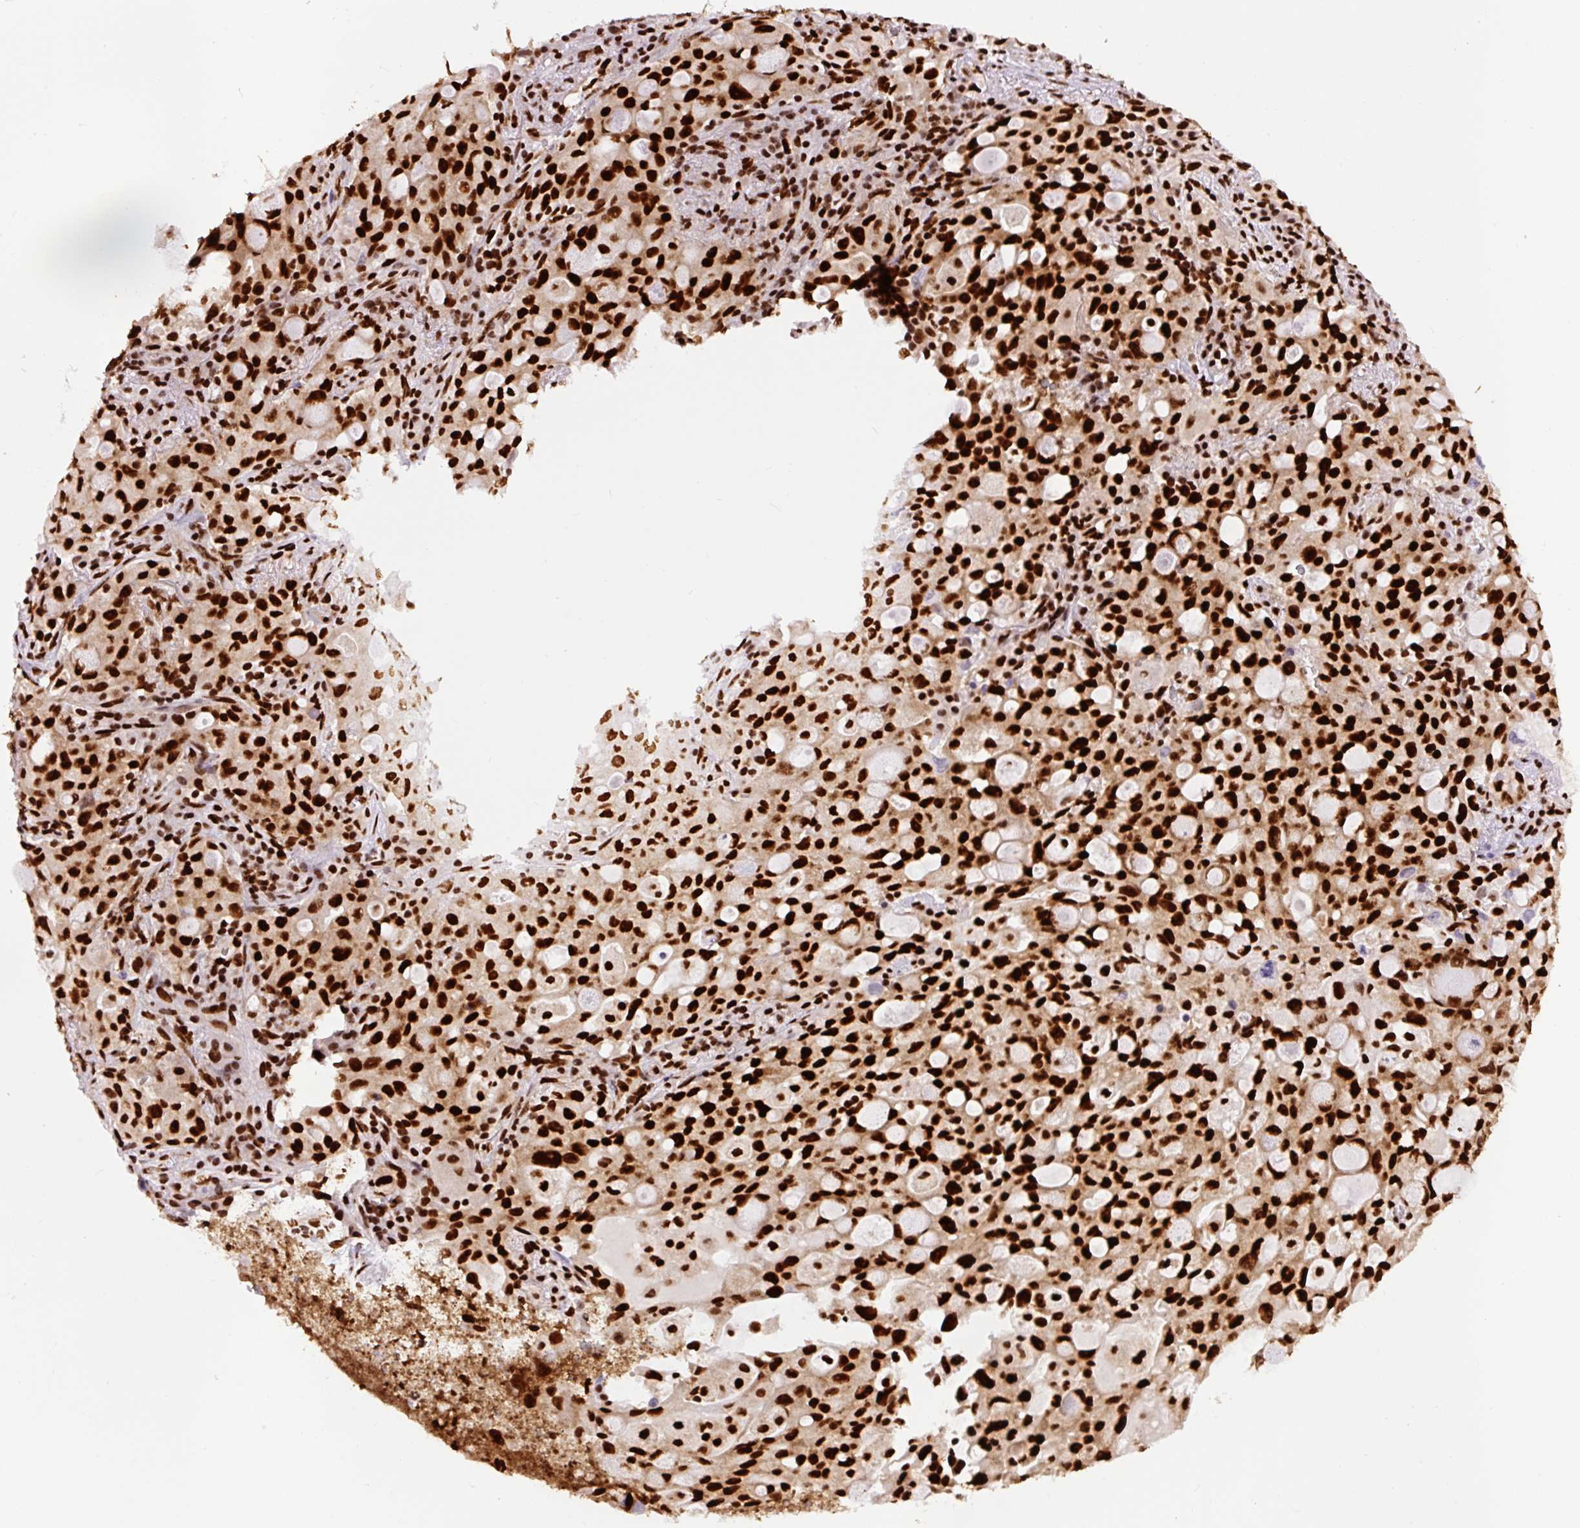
{"staining": {"intensity": "strong", "quantity": ">75%", "location": "nuclear"}, "tissue": "lung cancer", "cell_type": "Tumor cells", "image_type": "cancer", "snomed": [{"axis": "morphology", "description": "Adenocarcinoma, NOS"}, {"axis": "topography", "description": "Lung"}], "caption": "The immunohistochemical stain highlights strong nuclear expression in tumor cells of lung cancer (adenocarcinoma) tissue.", "gene": "FUS", "patient": {"sex": "female", "age": 44}}